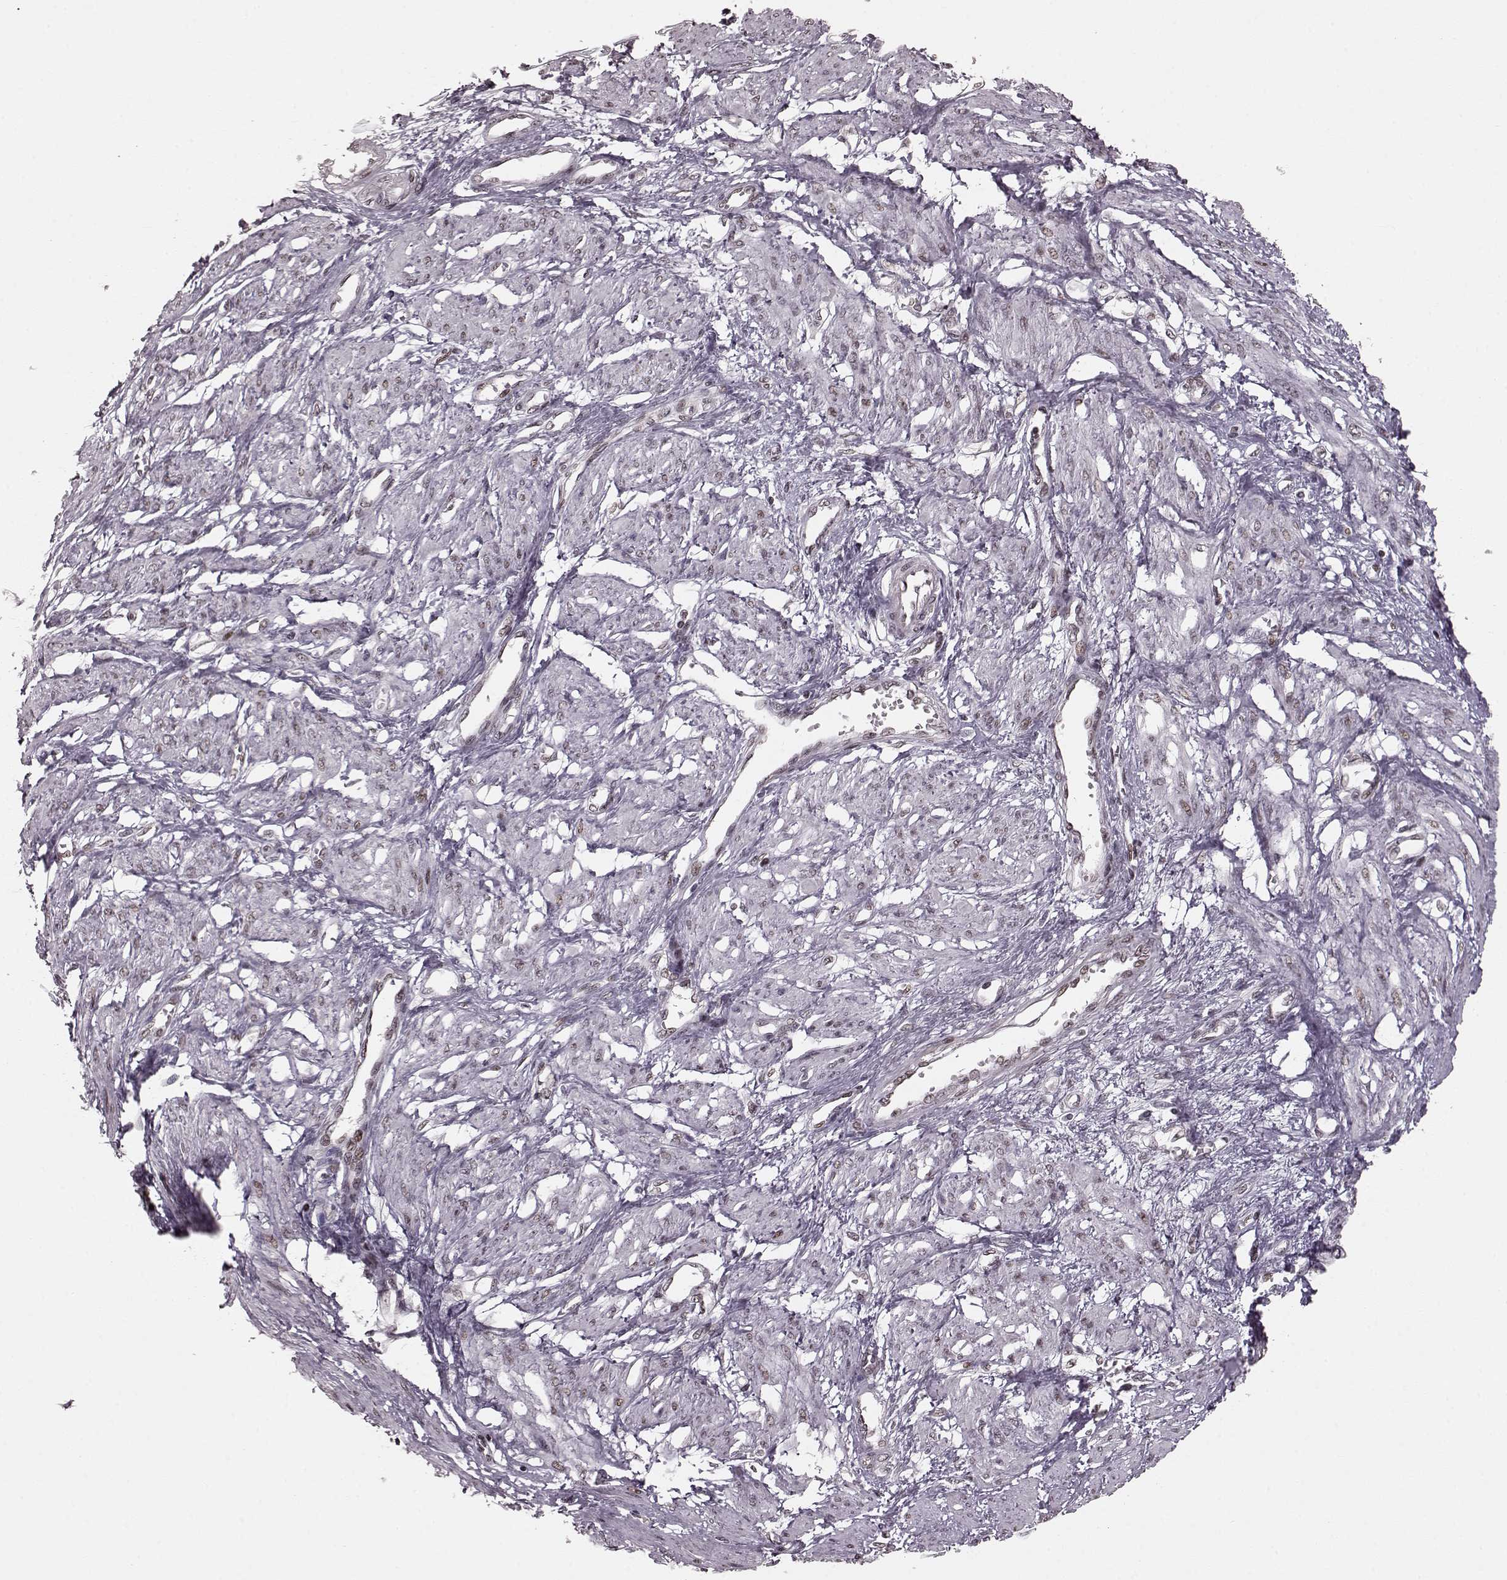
{"staining": {"intensity": "weak", "quantity": ">75%", "location": "nuclear"}, "tissue": "smooth muscle", "cell_type": "Smooth muscle cells", "image_type": "normal", "snomed": [{"axis": "morphology", "description": "Normal tissue, NOS"}, {"axis": "topography", "description": "Smooth muscle"}, {"axis": "topography", "description": "Uterus"}], "caption": "About >75% of smooth muscle cells in benign smooth muscle exhibit weak nuclear protein staining as visualized by brown immunohistochemical staining.", "gene": "NR2C1", "patient": {"sex": "female", "age": 39}}